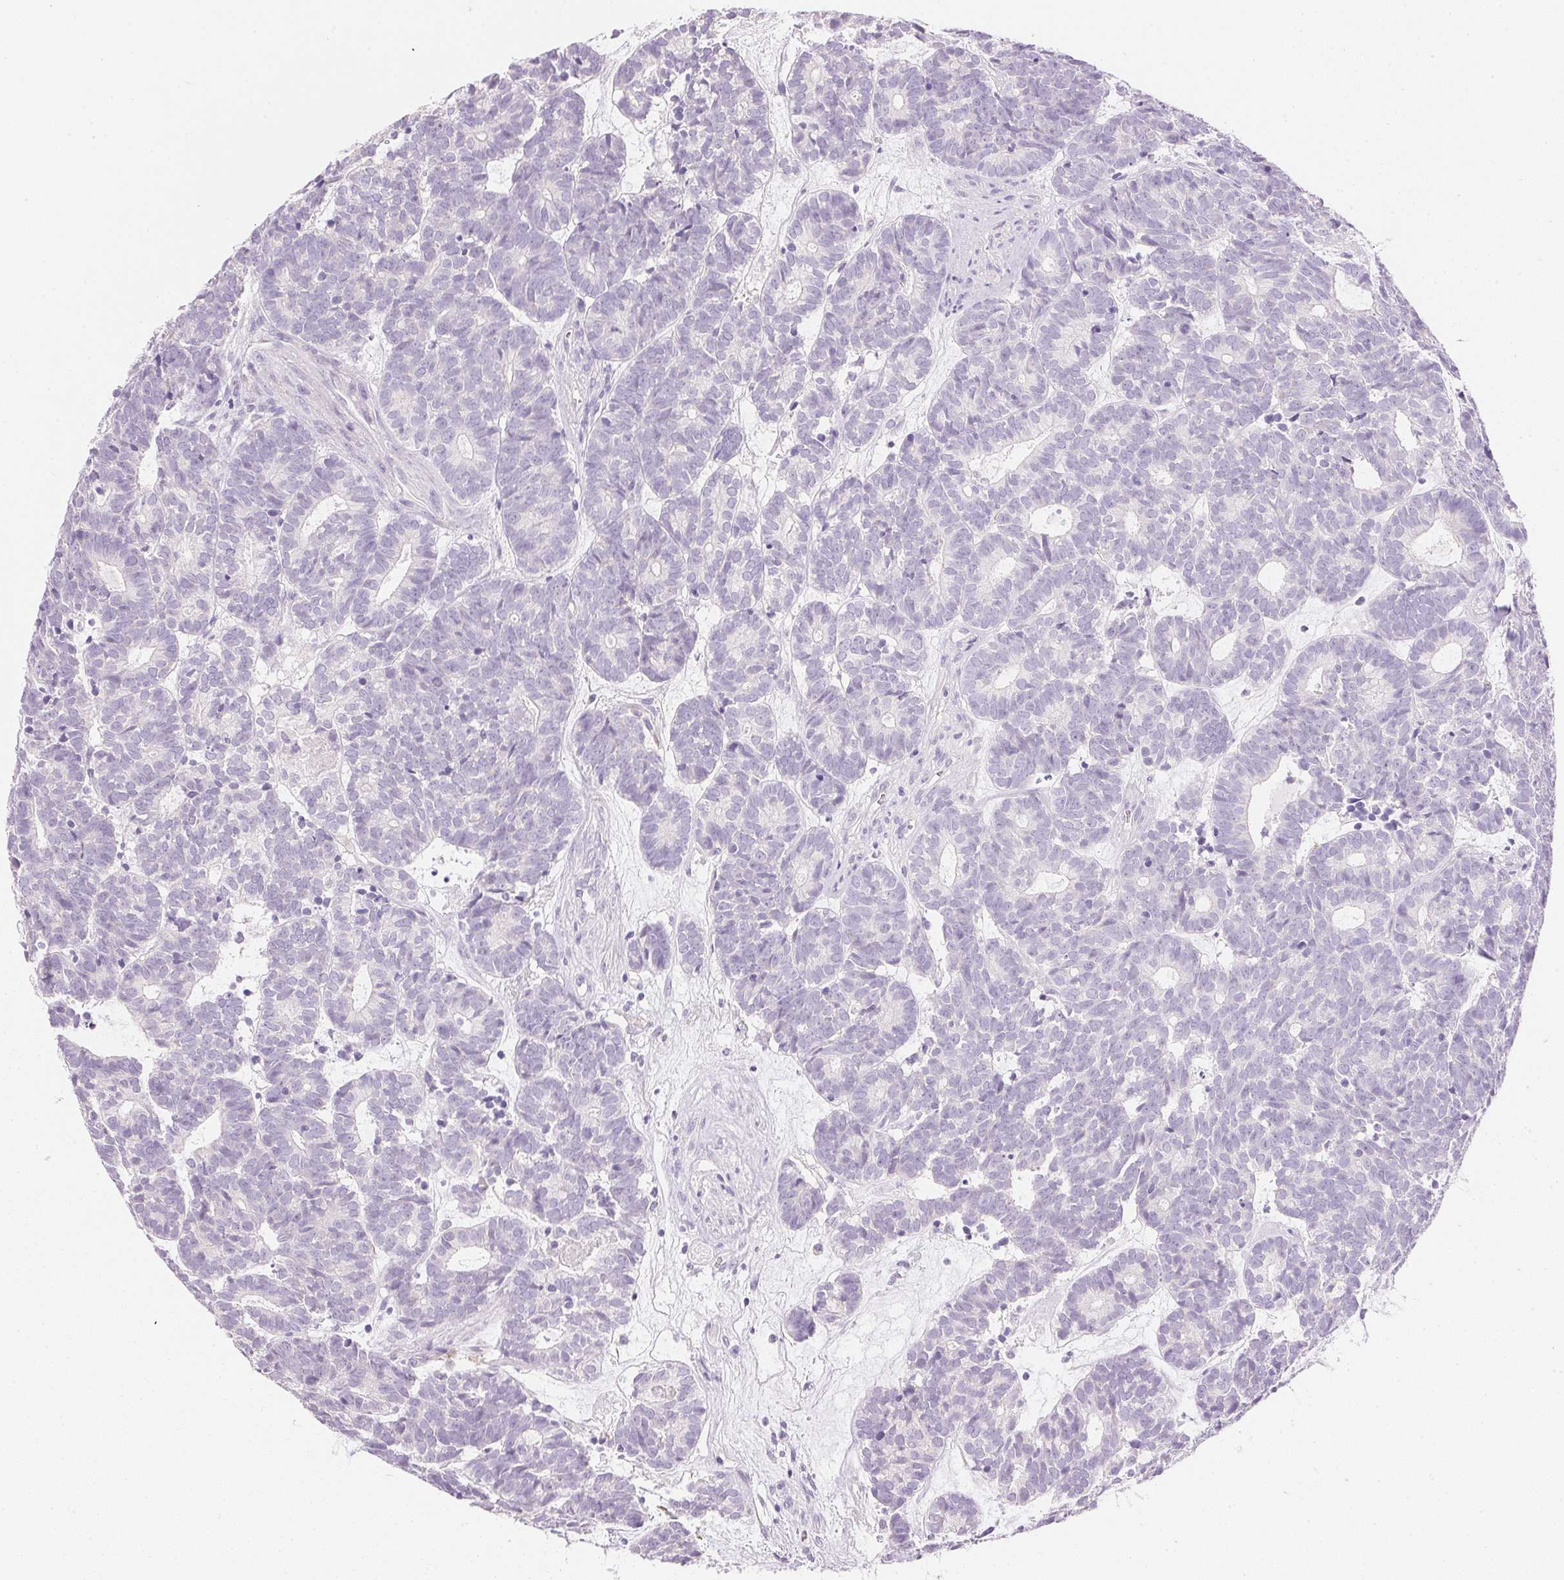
{"staining": {"intensity": "negative", "quantity": "none", "location": "none"}, "tissue": "head and neck cancer", "cell_type": "Tumor cells", "image_type": "cancer", "snomed": [{"axis": "morphology", "description": "Adenocarcinoma, NOS"}, {"axis": "topography", "description": "Head-Neck"}], "caption": "A photomicrograph of head and neck cancer (adenocarcinoma) stained for a protein displays no brown staining in tumor cells.", "gene": "KCNE2", "patient": {"sex": "female", "age": 81}}